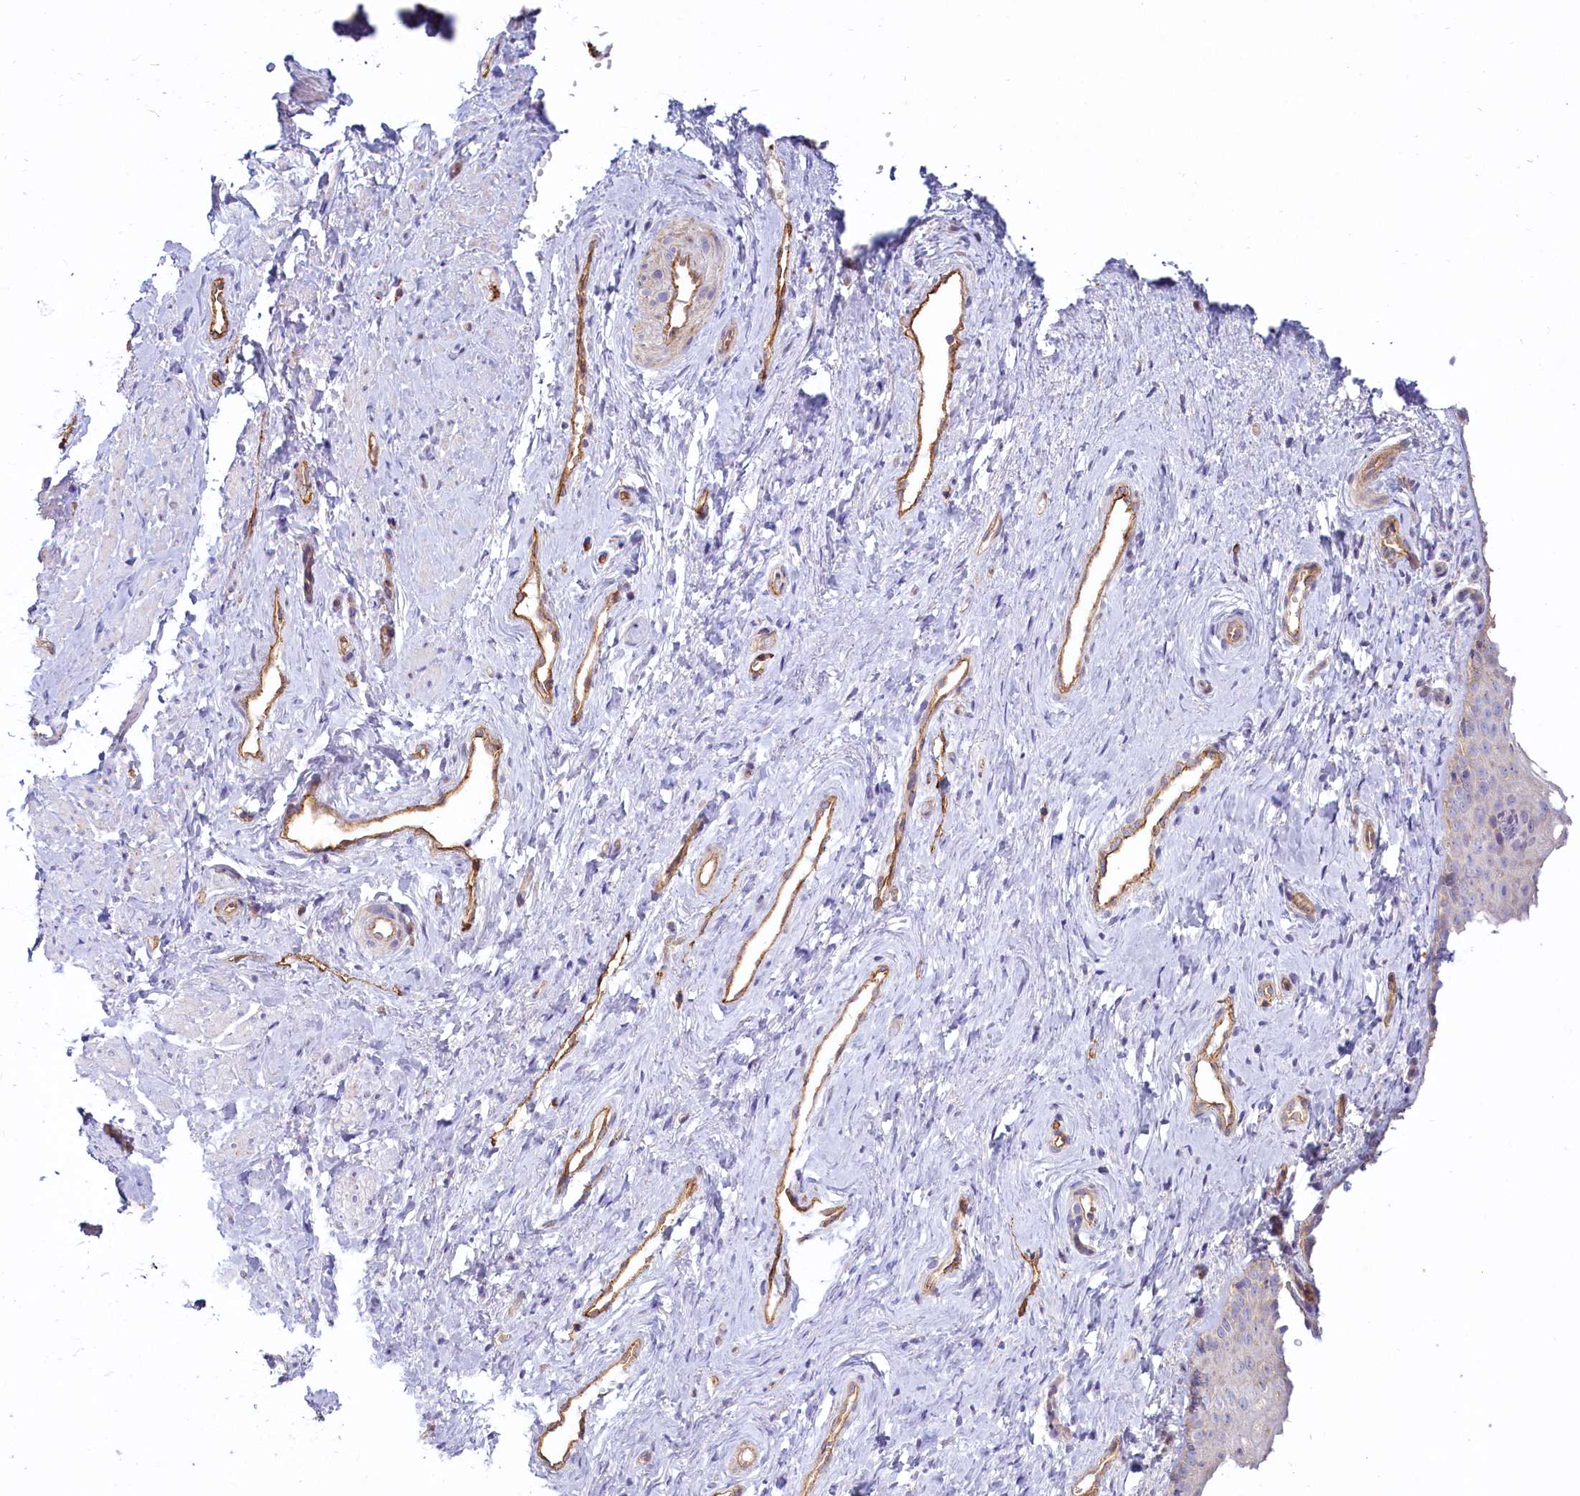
{"staining": {"intensity": "negative", "quantity": "none", "location": "none"}, "tissue": "vagina", "cell_type": "Squamous epithelial cells", "image_type": "normal", "snomed": [{"axis": "morphology", "description": "Normal tissue, NOS"}, {"axis": "topography", "description": "Vagina"}], "caption": "Immunohistochemistry of benign human vagina shows no positivity in squamous epithelial cells.", "gene": "LMOD3", "patient": {"sex": "female", "age": 46}}